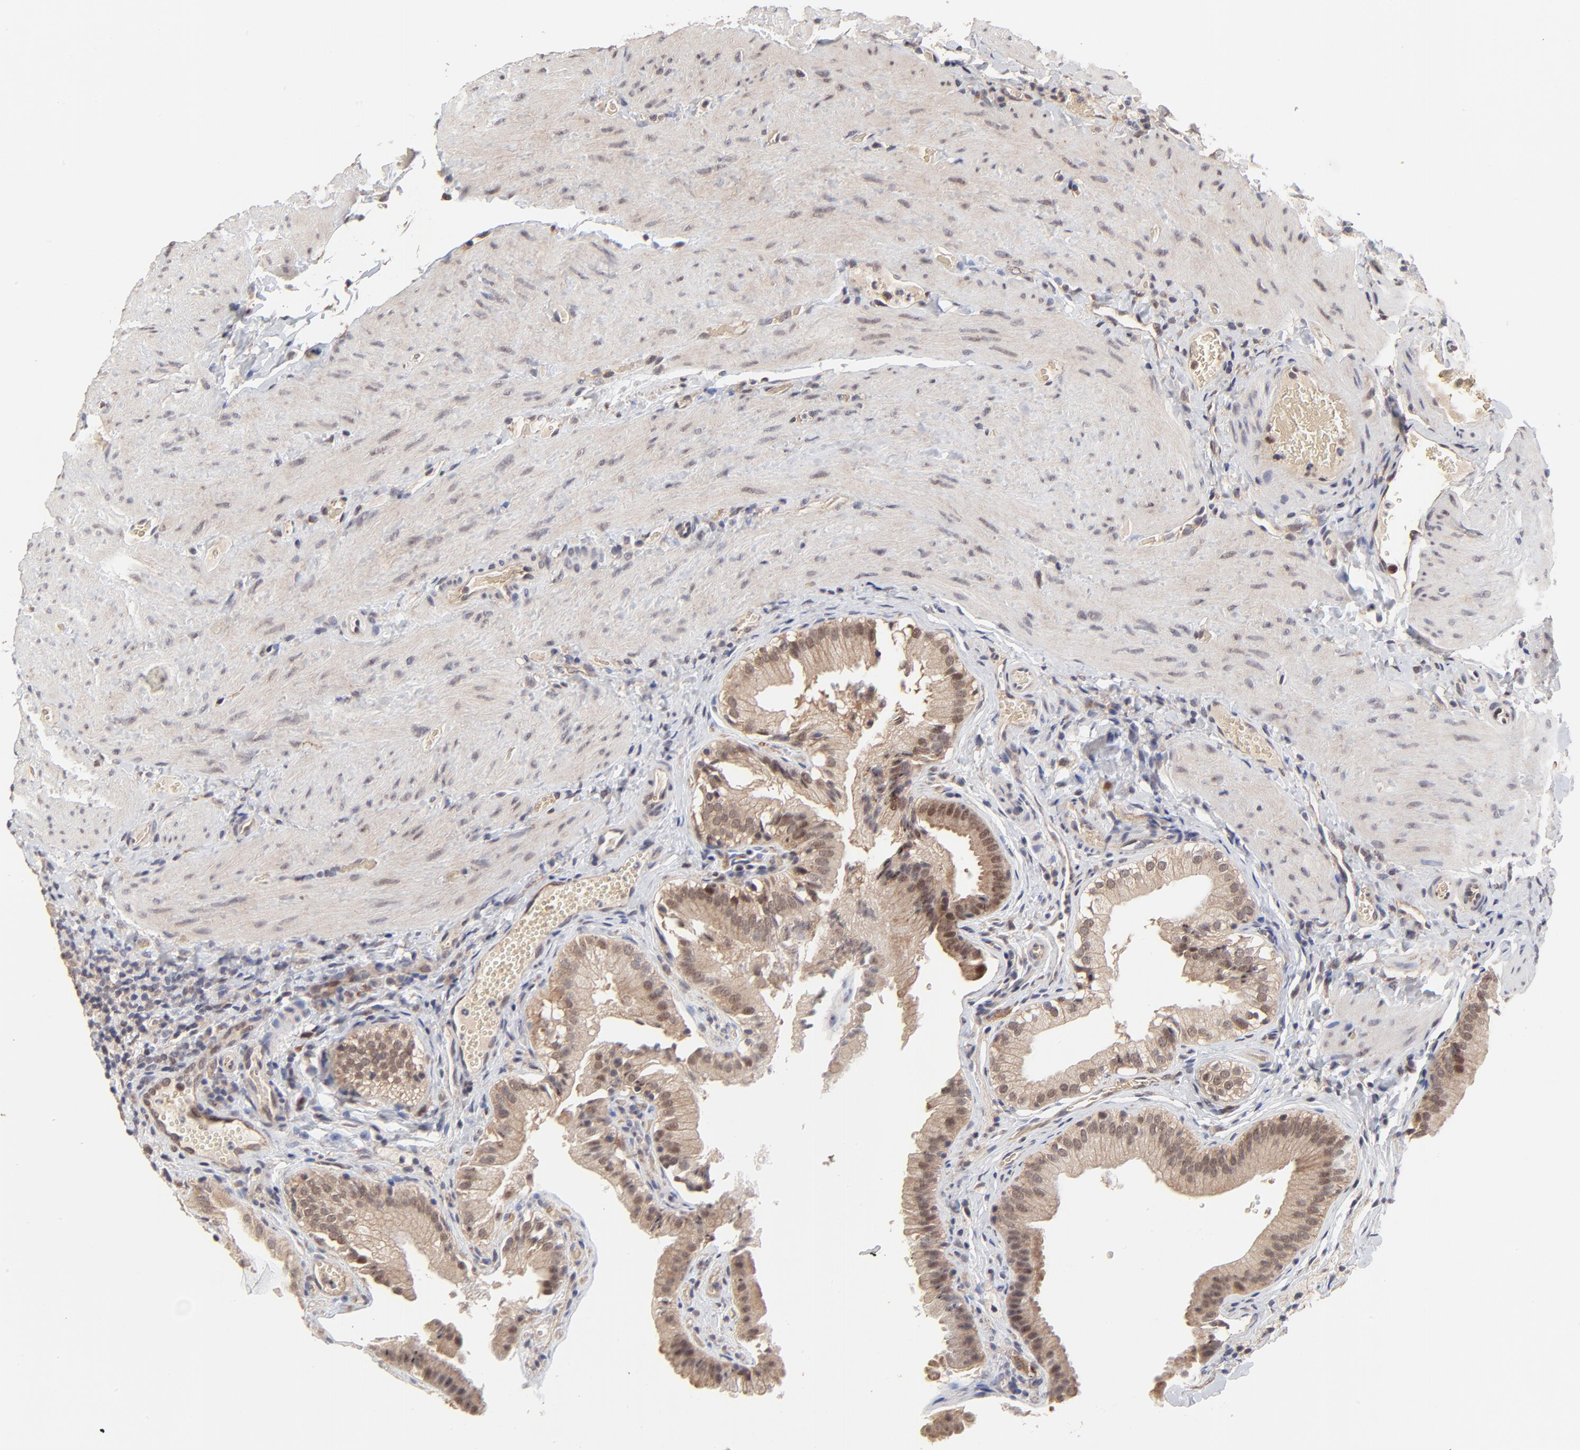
{"staining": {"intensity": "moderate", "quantity": ">75%", "location": "cytoplasmic/membranous"}, "tissue": "gallbladder", "cell_type": "Glandular cells", "image_type": "normal", "snomed": [{"axis": "morphology", "description": "Normal tissue, NOS"}, {"axis": "topography", "description": "Gallbladder"}], "caption": "Immunohistochemistry histopathology image of unremarkable gallbladder: human gallbladder stained using immunohistochemistry displays medium levels of moderate protein expression localized specifically in the cytoplasmic/membranous of glandular cells, appearing as a cytoplasmic/membranous brown color.", "gene": "FRMD8", "patient": {"sex": "female", "age": 24}}